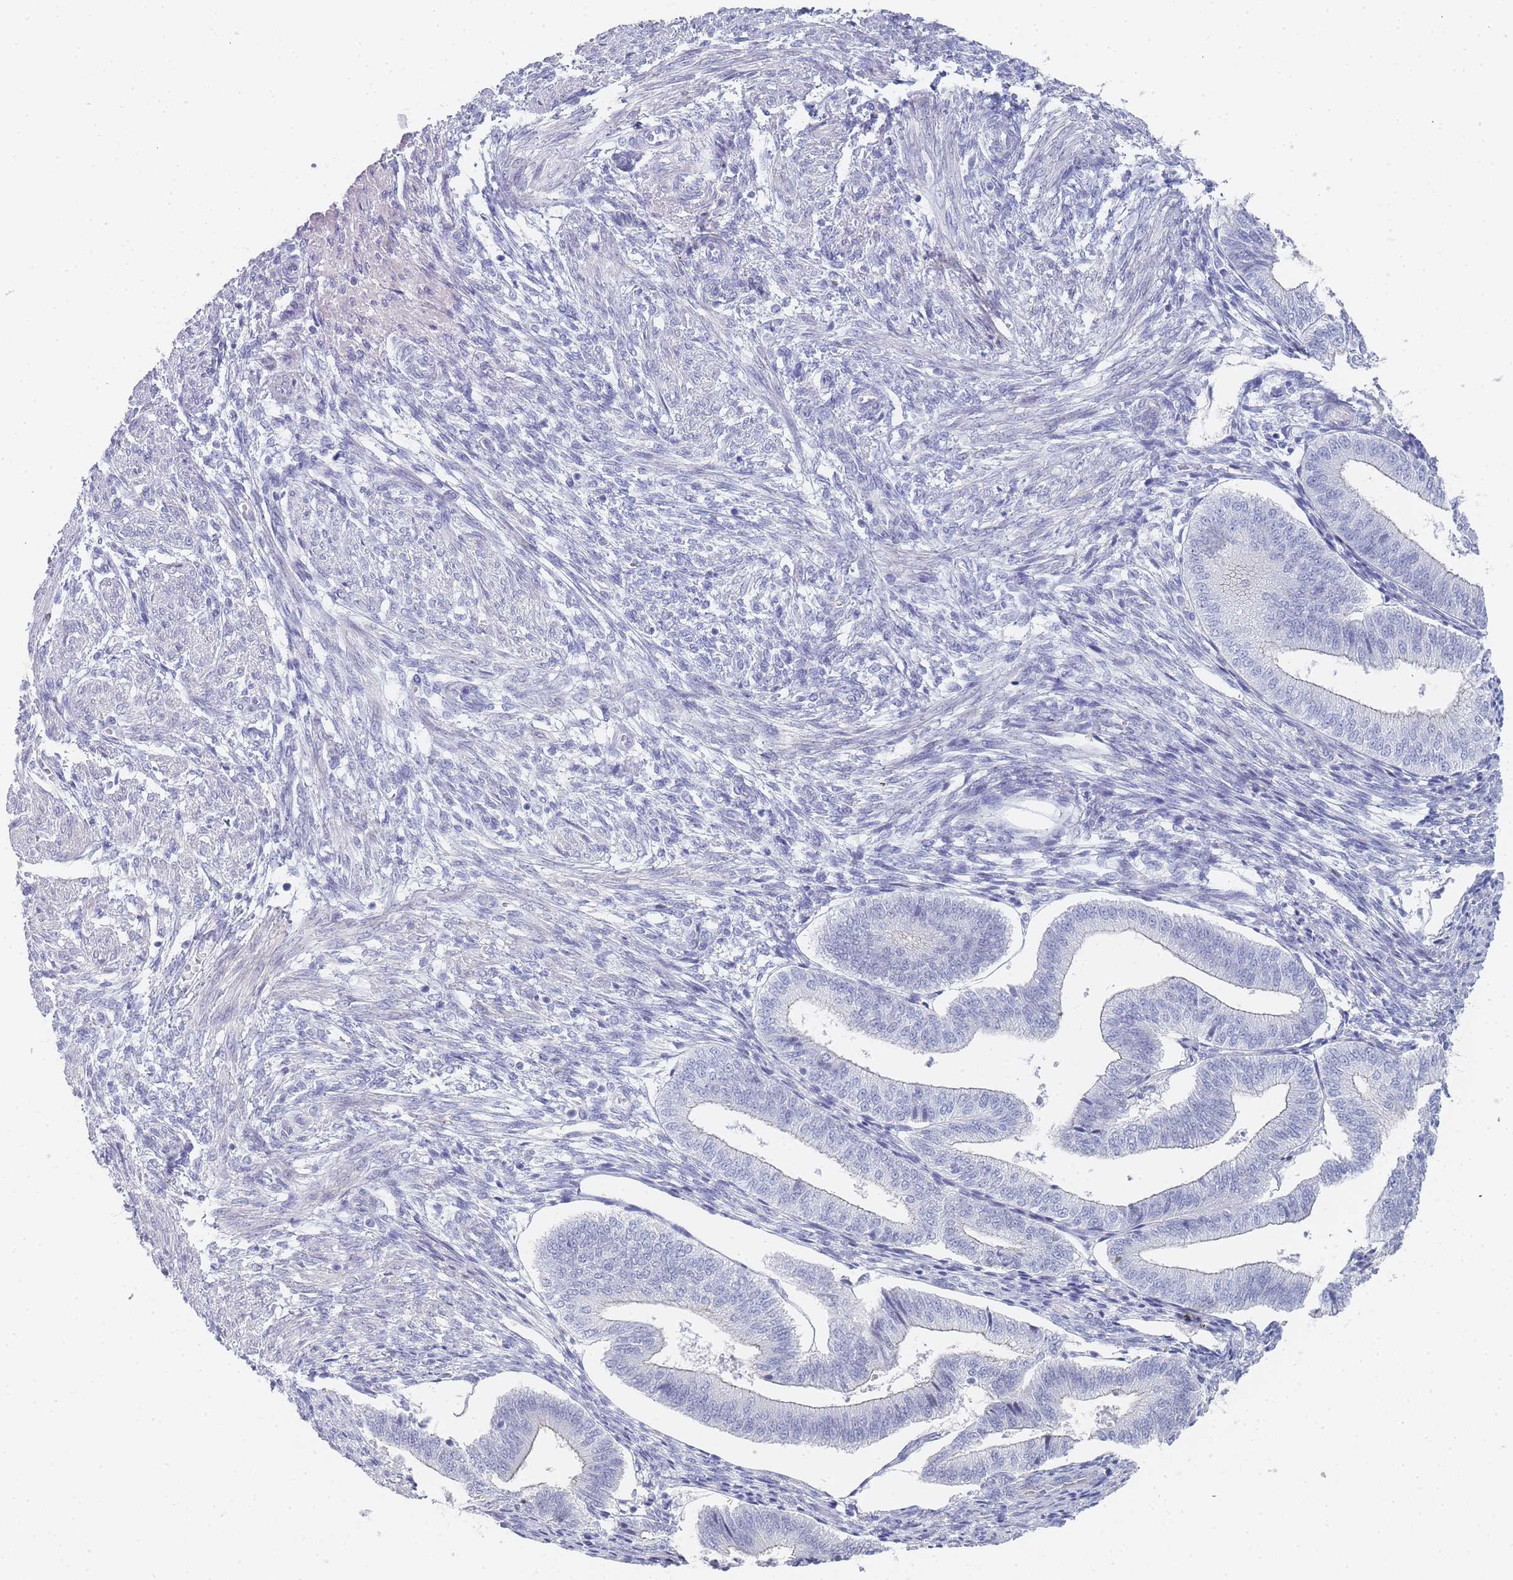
{"staining": {"intensity": "negative", "quantity": "none", "location": "none"}, "tissue": "endometrium", "cell_type": "Cells in endometrial stroma", "image_type": "normal", "snomed": [{"axis": "morphology", "description": "Normal tissue, NOS"}, {"axis": "topography", "description": "Endometrium"}], "caption": "Endometrium was stained to show a protein in brown. There is no significant expression in cells in endometrial stroma. (DAB (3,3'-diaminobenzidine) immunohistochemistry, high magnification).", "gene": "IMPG1", "patient": {"sex": "female", "age": 34}}